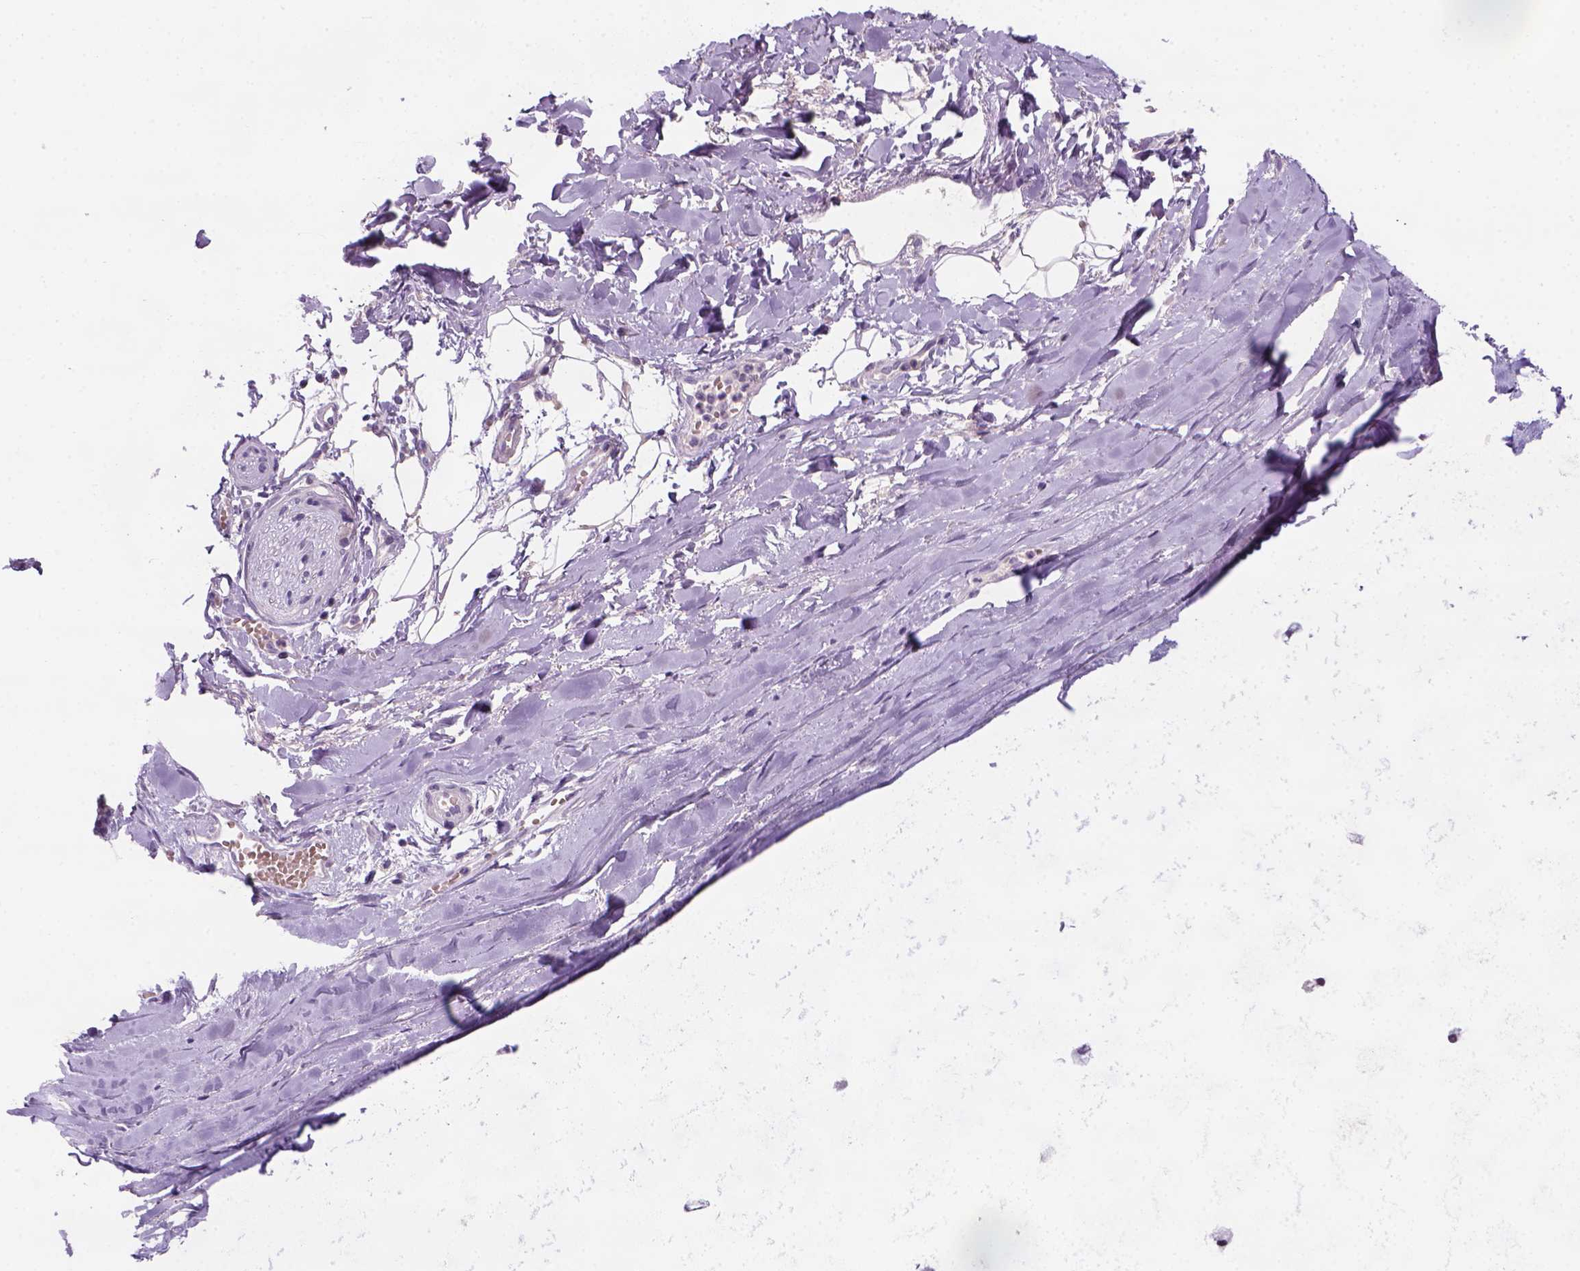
{"staining": {"intensity": "negative", "quantity": "none", "location": "none"}, "tissue": "adipose tissue", "cell_type": "Adipocytes", "image_type": "normal", "snomed": [{"axis": "morphology", "description": "Normal tissue, NOS"}, {"axis": "topography", "description": "Cartilage tissue"}, {"axis": "topography", "description": "Nasopharynx"}, {"axis": "topography", "description": "Thyroid gland"}], "caption": "Histopathology image shows no protein positivity in adipocytes of benign adipose tissue.", "gene": "ZMAT4", "patient": {"sex": "male", "age": 63}}